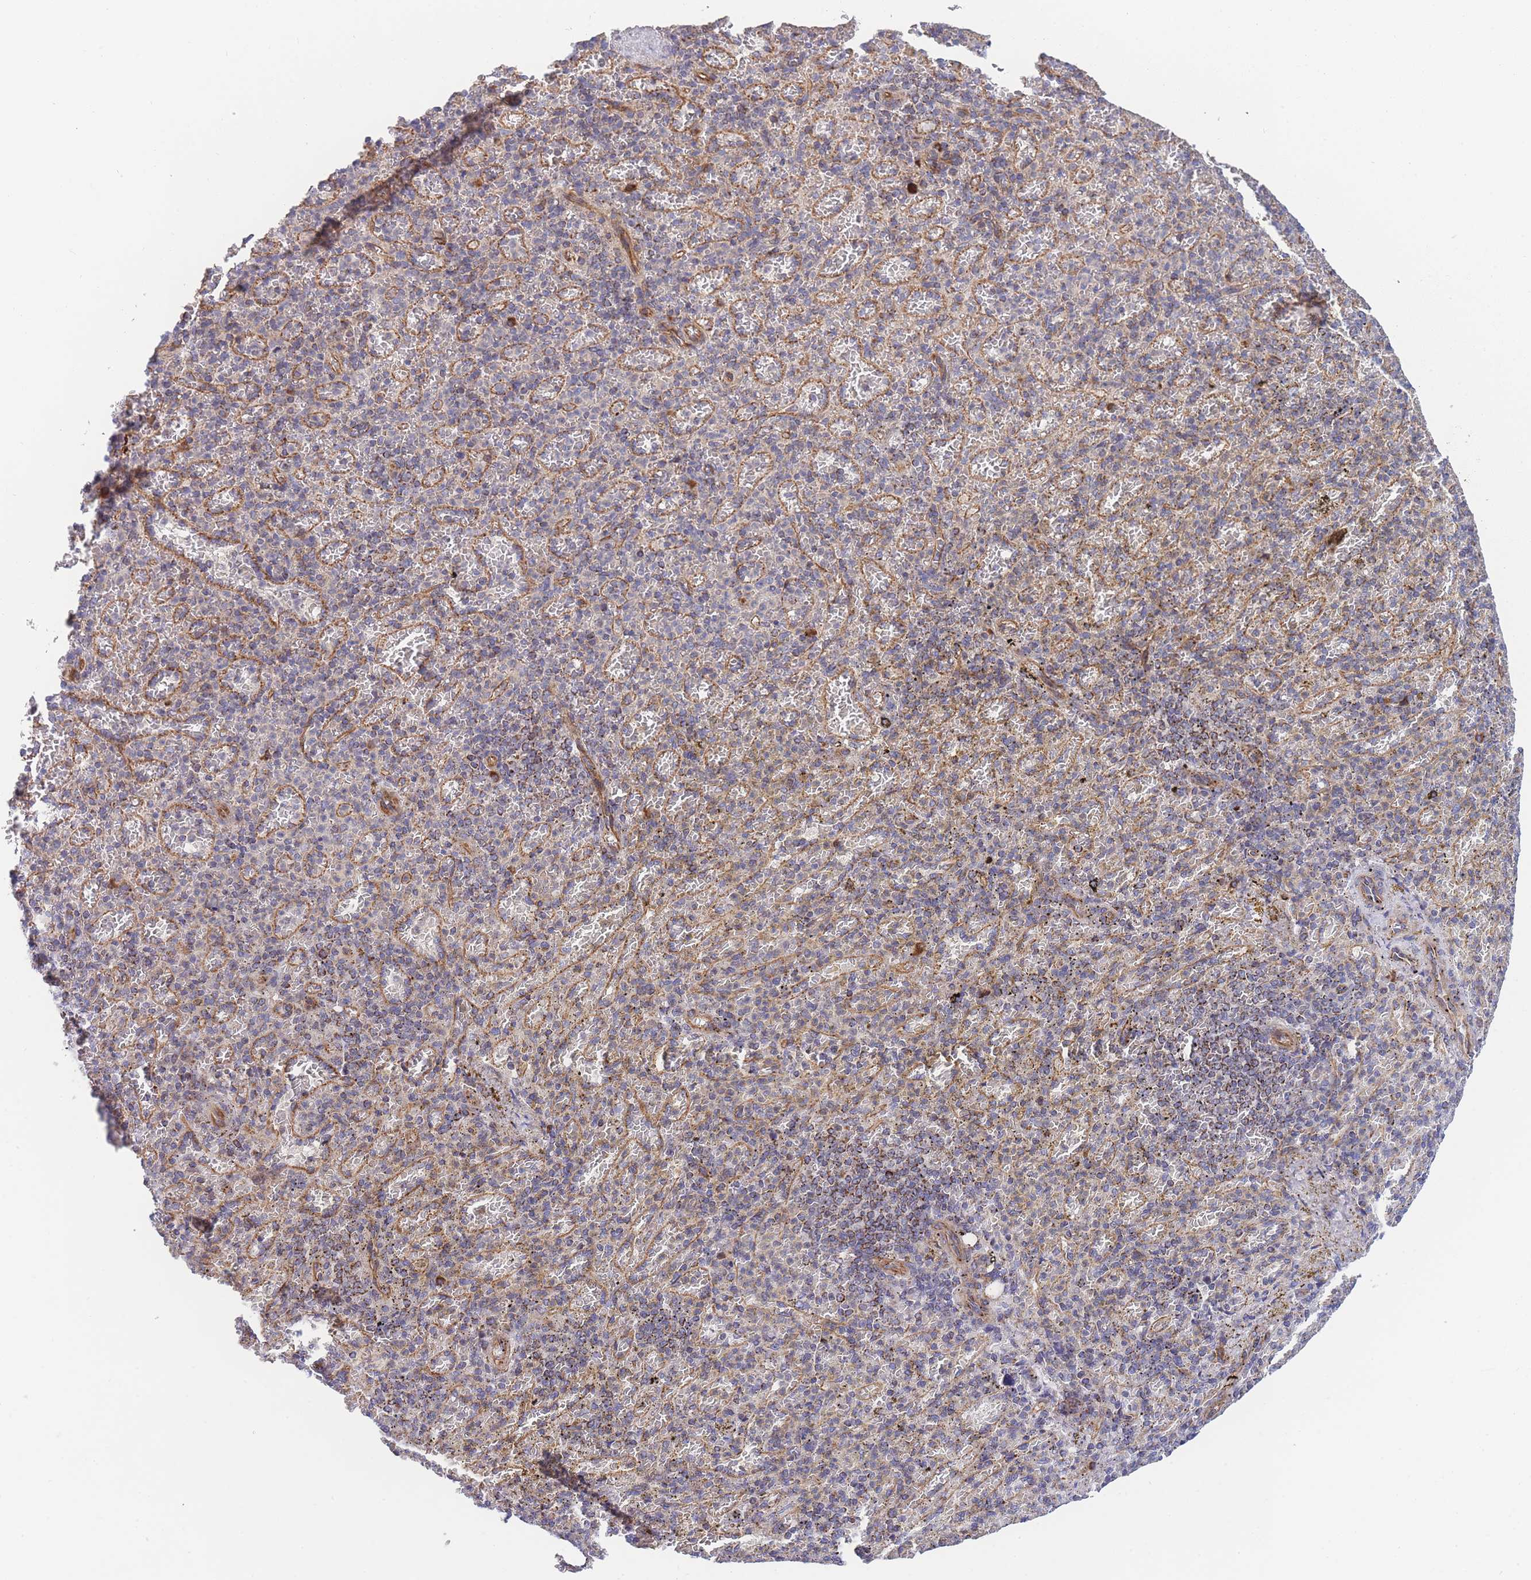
{"staining": {"intensity": "negative", "quantity": "none", "location": "none"}, "tissue": "spleen", "cell_type": "Cells in red pulp", "image_type": "normal", "snomed": [{"axis": "morphology", "description": "Normal tissue, NOS"}, {"axis": "topography", "description": "Spleen"}], "caption": "Immunohistochemical staining of benign spleen shows no significant staining in cells in red pulp. Nuclei are stained in blue.", "gene": "MTRES1", "patient": {"sex": "female", "age": 74}}